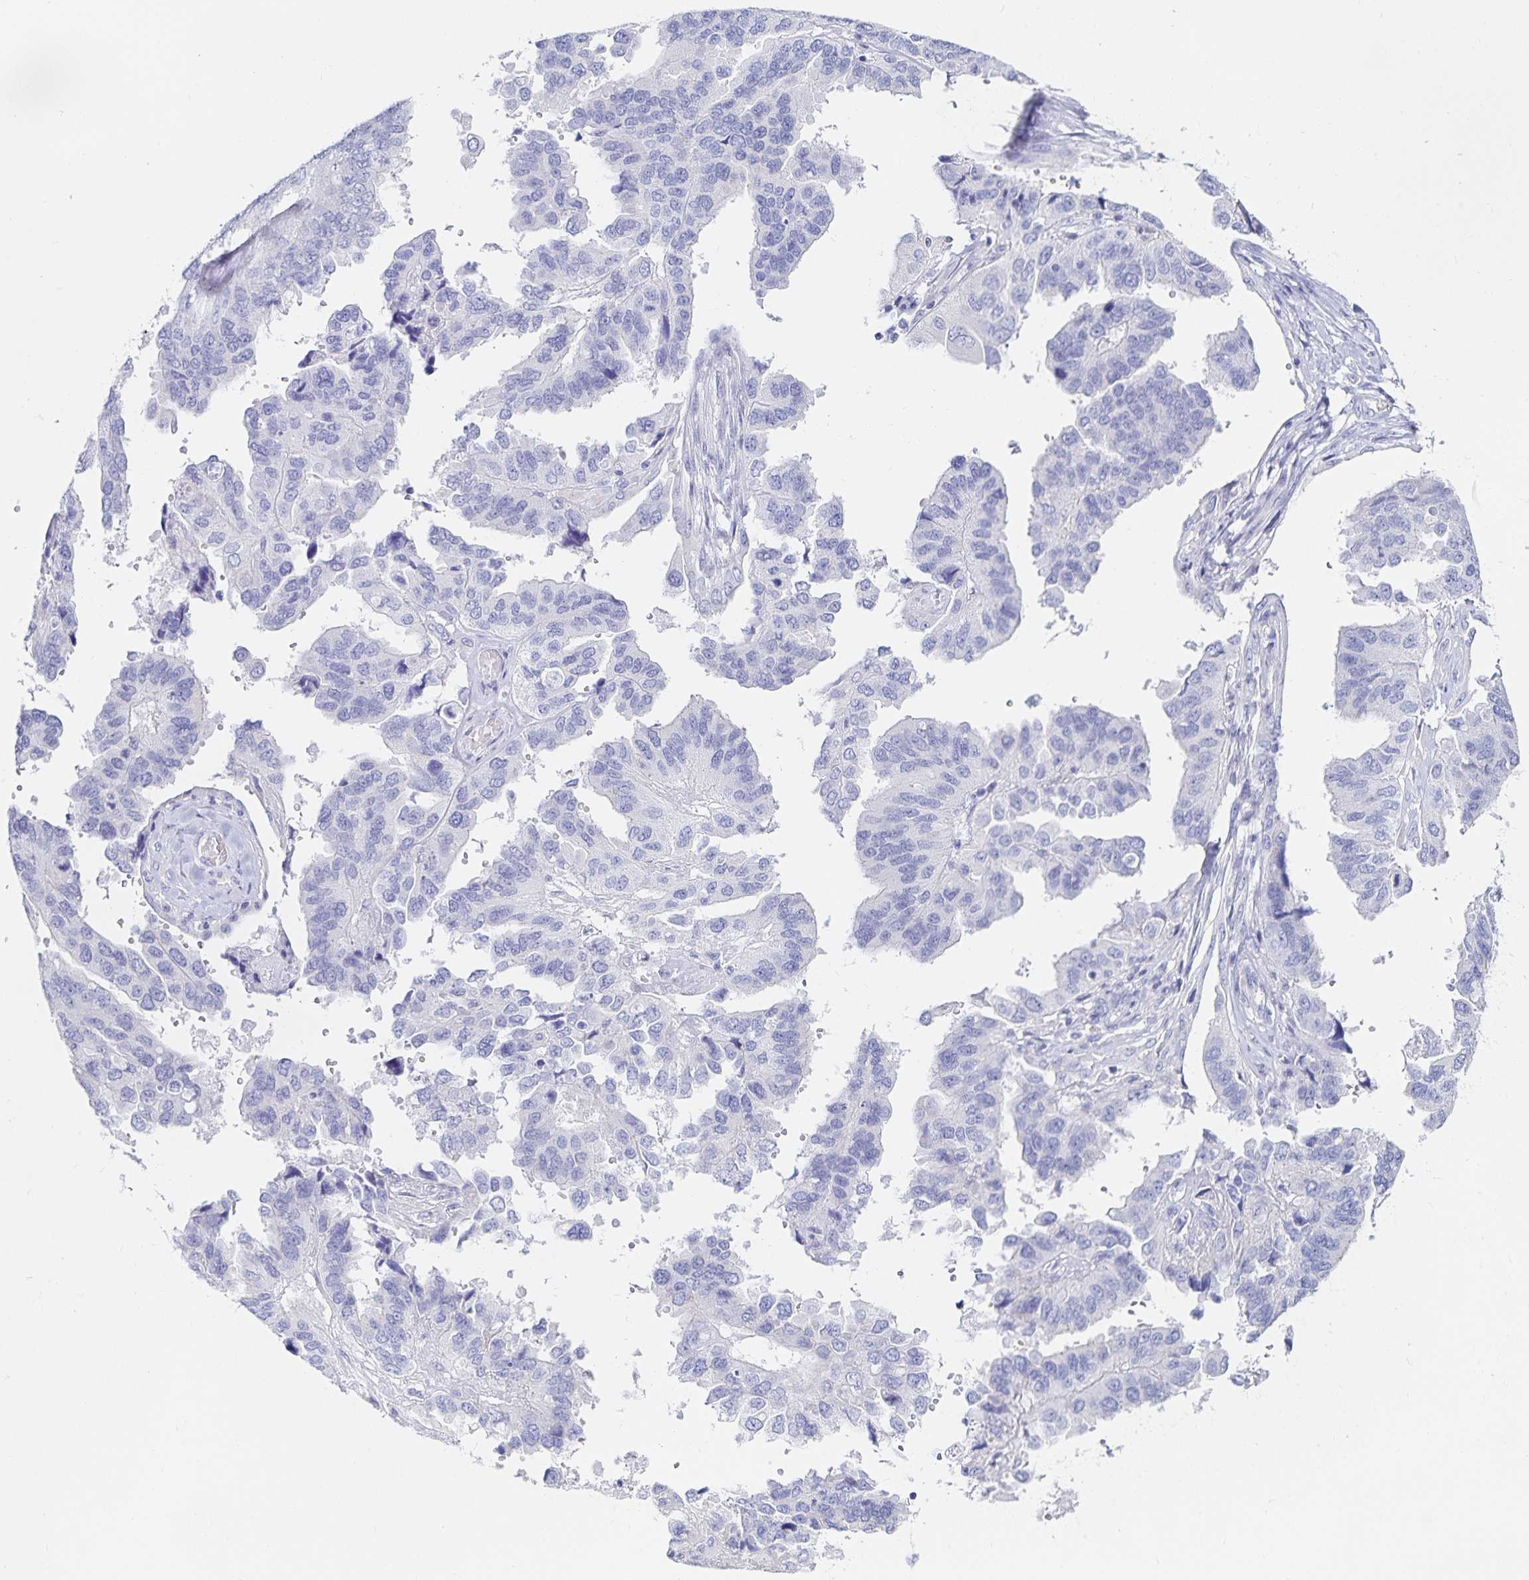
{"staining": {"intensity": "negative", "quantity": "none", "location": "none"}, "tissue": "ovarian cancer", "cell_type": "Tumor cells", "image_type": "cancer", "snomed": [{"axis": "morphology", "description": "Cystadenocarcinoma, serous, NOS"}, {"axis": "topography", "description": "Ovary"}], "caption": "An IHC image of ovarian cancer (serous cystadenocarcinoma) is shown. There is no staining in tumor cells of ovarian cancer (serous cystadenocarcinoma).", "gene": "TNIP1", "patient": {"sex": "female", "age": 79}}